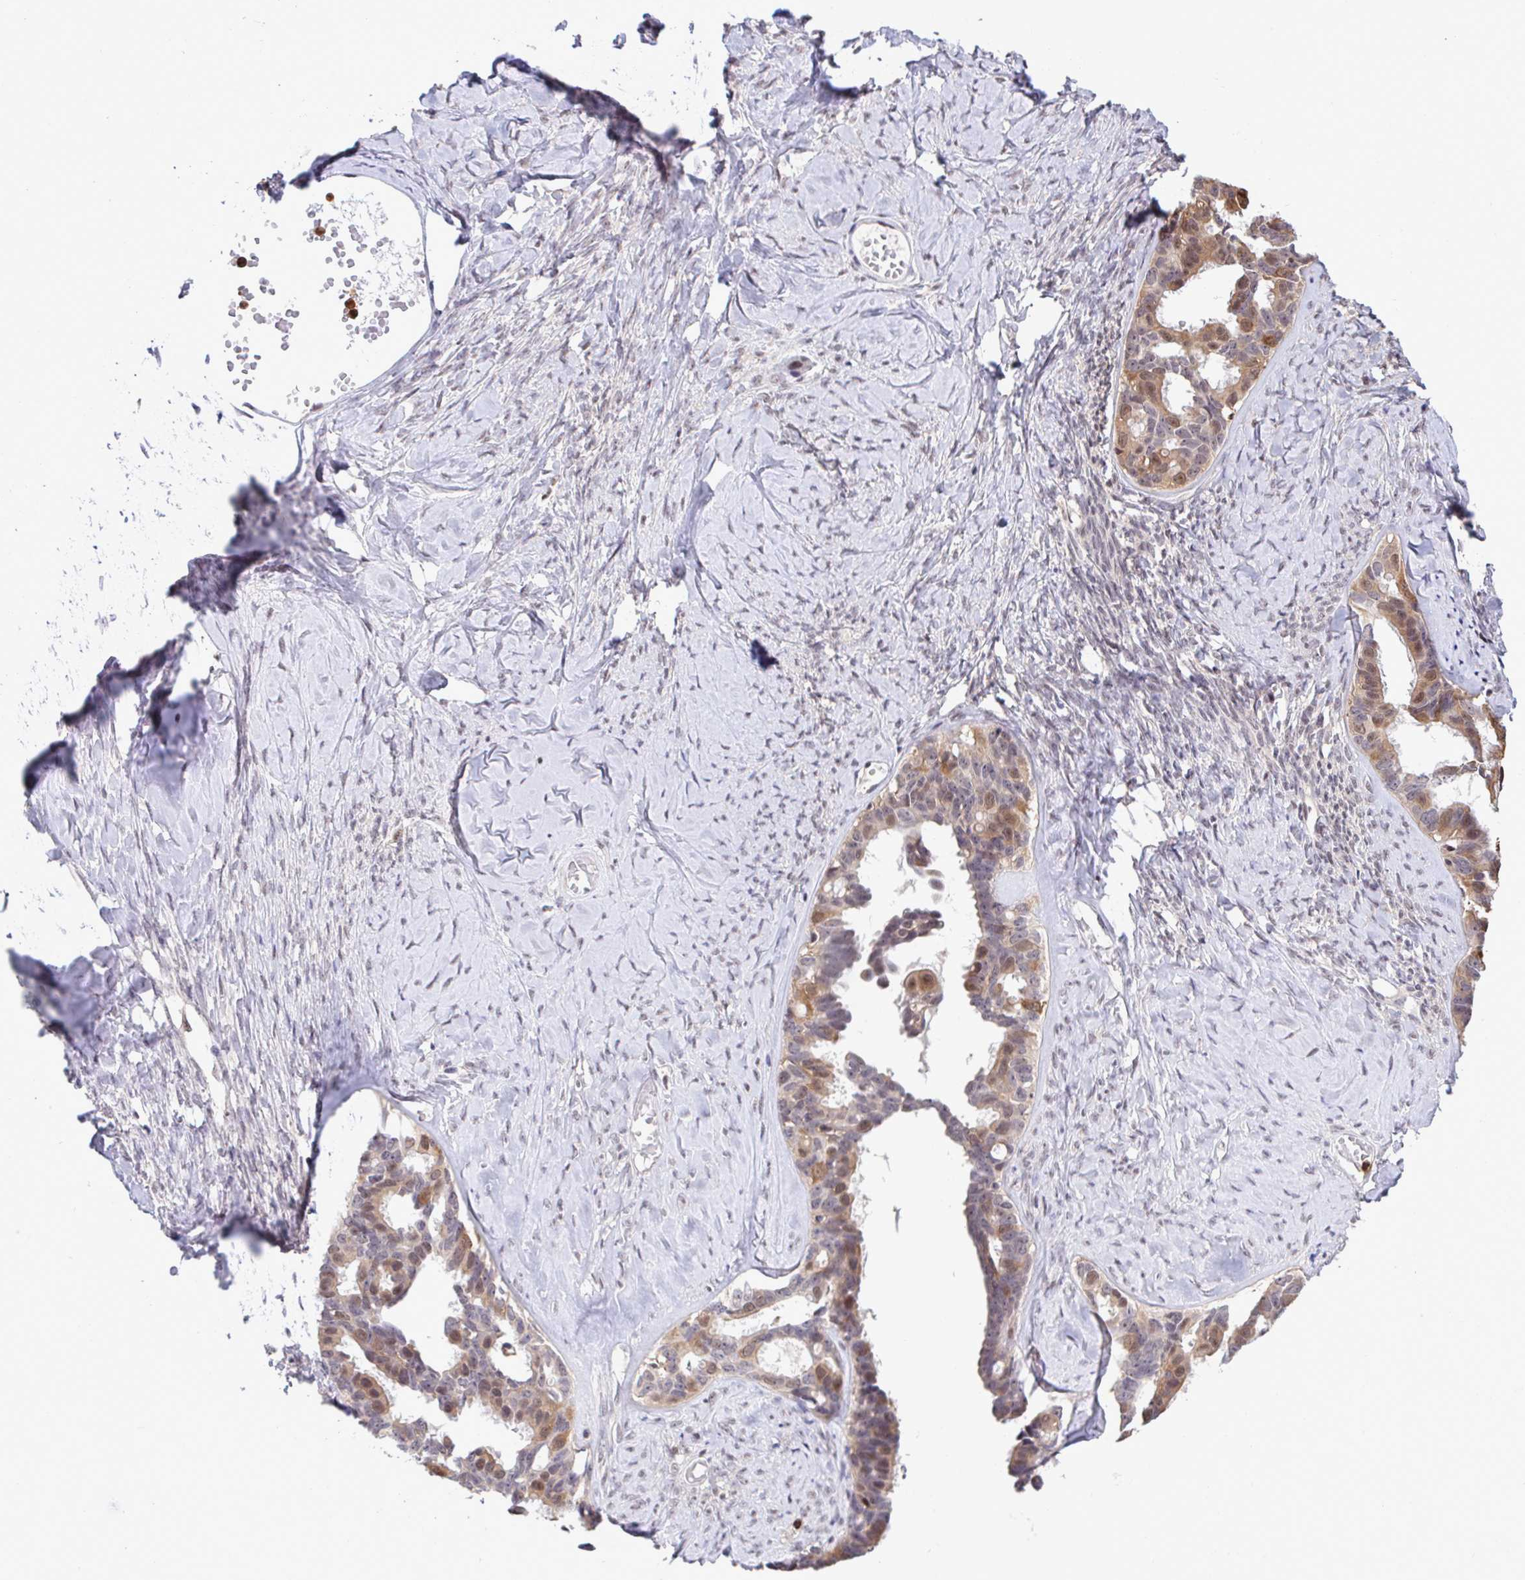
{"staining": {"intensity": "moderate", "quantity": ">75%", "location": "cytoplasmic/membranous,nuclear"}, "tissue": "ovarian cancer", "cell_type": "Tumor cells", "image_type": "cancer", "snomed": [{"axis": "morphology", "description": "Cystadenocarcinoma, serous, NOS"}, {"axis": "topography", "description": "Ovary"}], "caption": "Moderate cytoplasmic/membranous and nuclear staining is identified in about >75% of tumor cells in ovarian cancer.", "gene": "OR6K3", "patient": {"sex": "female", "age": 69}}